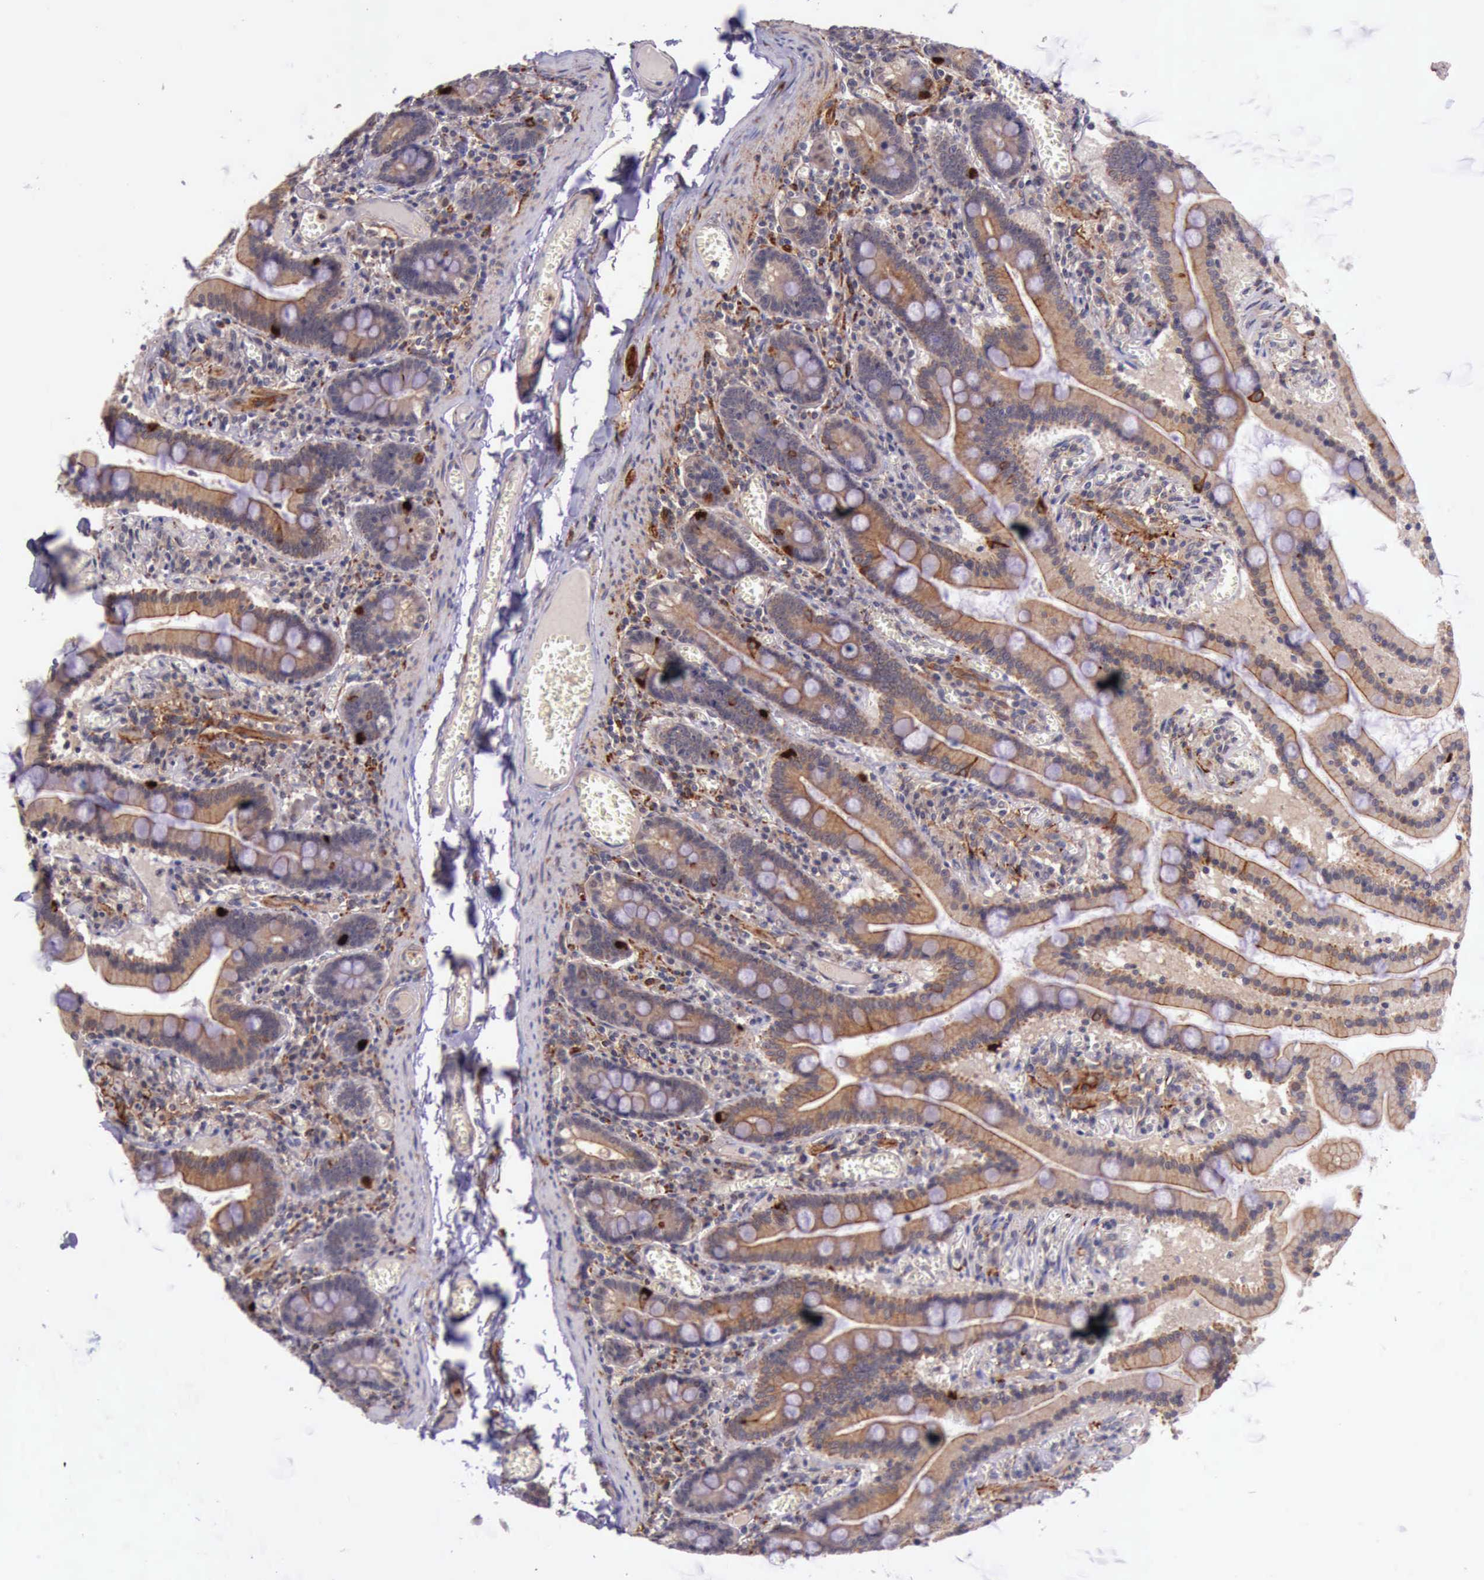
{"staining": {"intensity": "weak", "quantity": ">75%", "location": "cytoplasmic/membranous"}, "tissue": "small intestine", "cell_type": "Glandular cells", "image_type": "normal", "snomed": [{"axis": "morphology", "description": "Normal tissue, NOS"}, {"axis": "topography", "description": "Small intestine"}], "caption": "Benign small intestine reveals weak cytoplasmic/membranous staining in approximately >75% of glandular cells (Stains: DAB in brown, nuclei in blue, Microscopy: brightfield microscopy at high magnification)..", "gene": "PRICKLE3", "patient": {"sex": "male", "age": 59}}